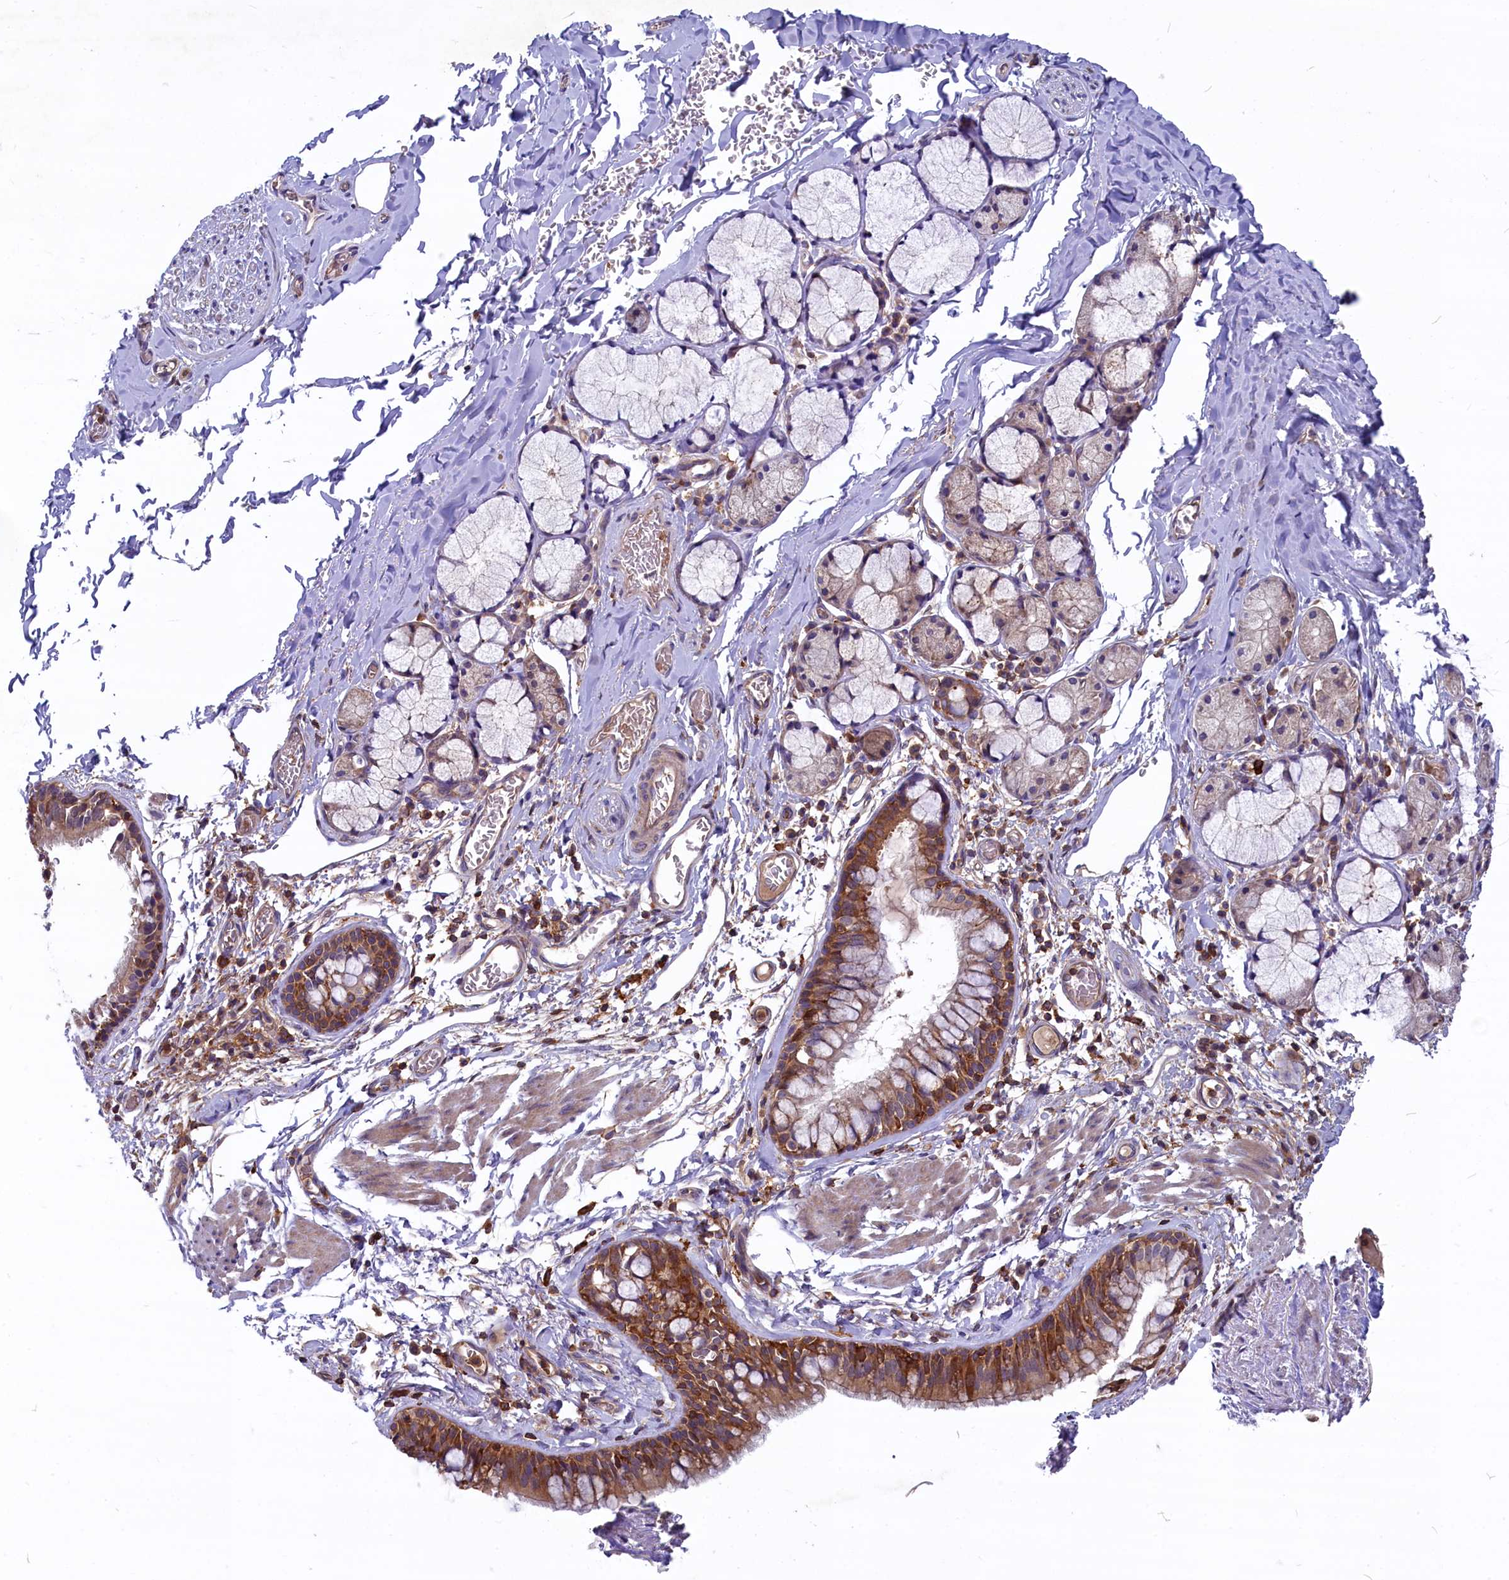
{"staining": {"intensity": "moderate", "quantity": ">75%", "location": "cytoplasmic/membranous"}, "tissue": "bronchus", "cell_type": "Respiratory epithelial cells", "image_type": "normal", "snomed": [{"axis": "morphology", "description": "Normal tissue, NOS"}, {"axis": "topography", "description": "Cartilage tissue"}, {"axis": "topography", "description": "Bronchus"}], "caption": "Protein expression analysis of benign bronchus shows moderate cytoplasmic/membranous staining in approximately >75% of respiratory epithelial cells.", "gene": "MYO9B", "patient": {"sex": "female", "age": 36}}